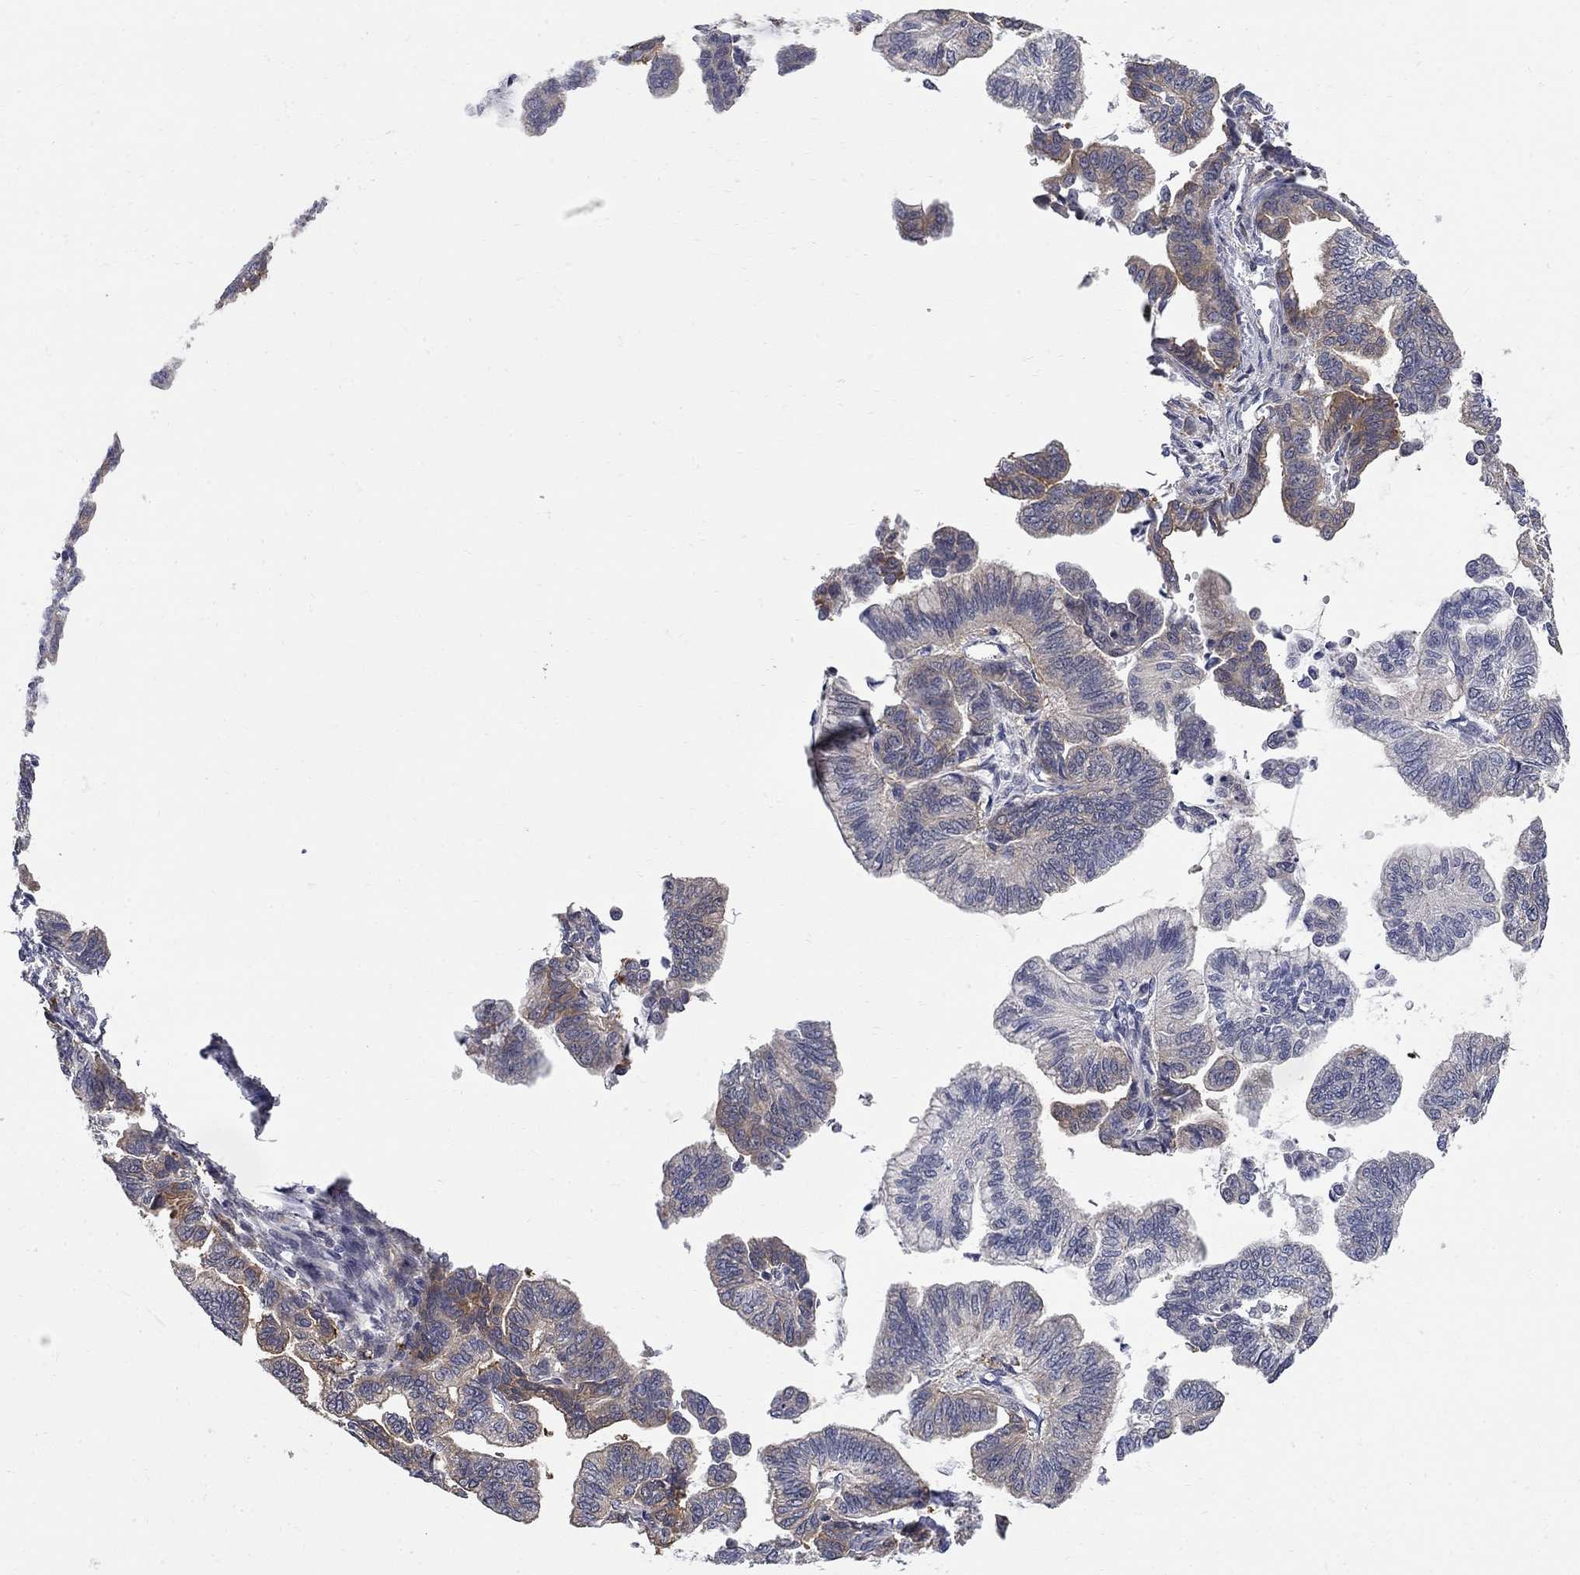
{"staining": {"intensity": "moderate", "quantity": "<25%", "location": "cytoplasmic/membranous"}, "tissue": "stomach cancer", "cell_type": "Tumor cells", "image_type": "cancer", "snomed": [{"axis": "morphology", "description": "Adenocarcinoma, NOS"}, {"axis": "topography", "description": "Stomach"}], "caption": "Immunohistochemical staining of stomach cancer demonstrates moderate cytoplasmic/membranous protein positivity in approximately <25% of tumor cells.", "gene": "GALNT8", "patient": {"sex": "male", "age": 83}}